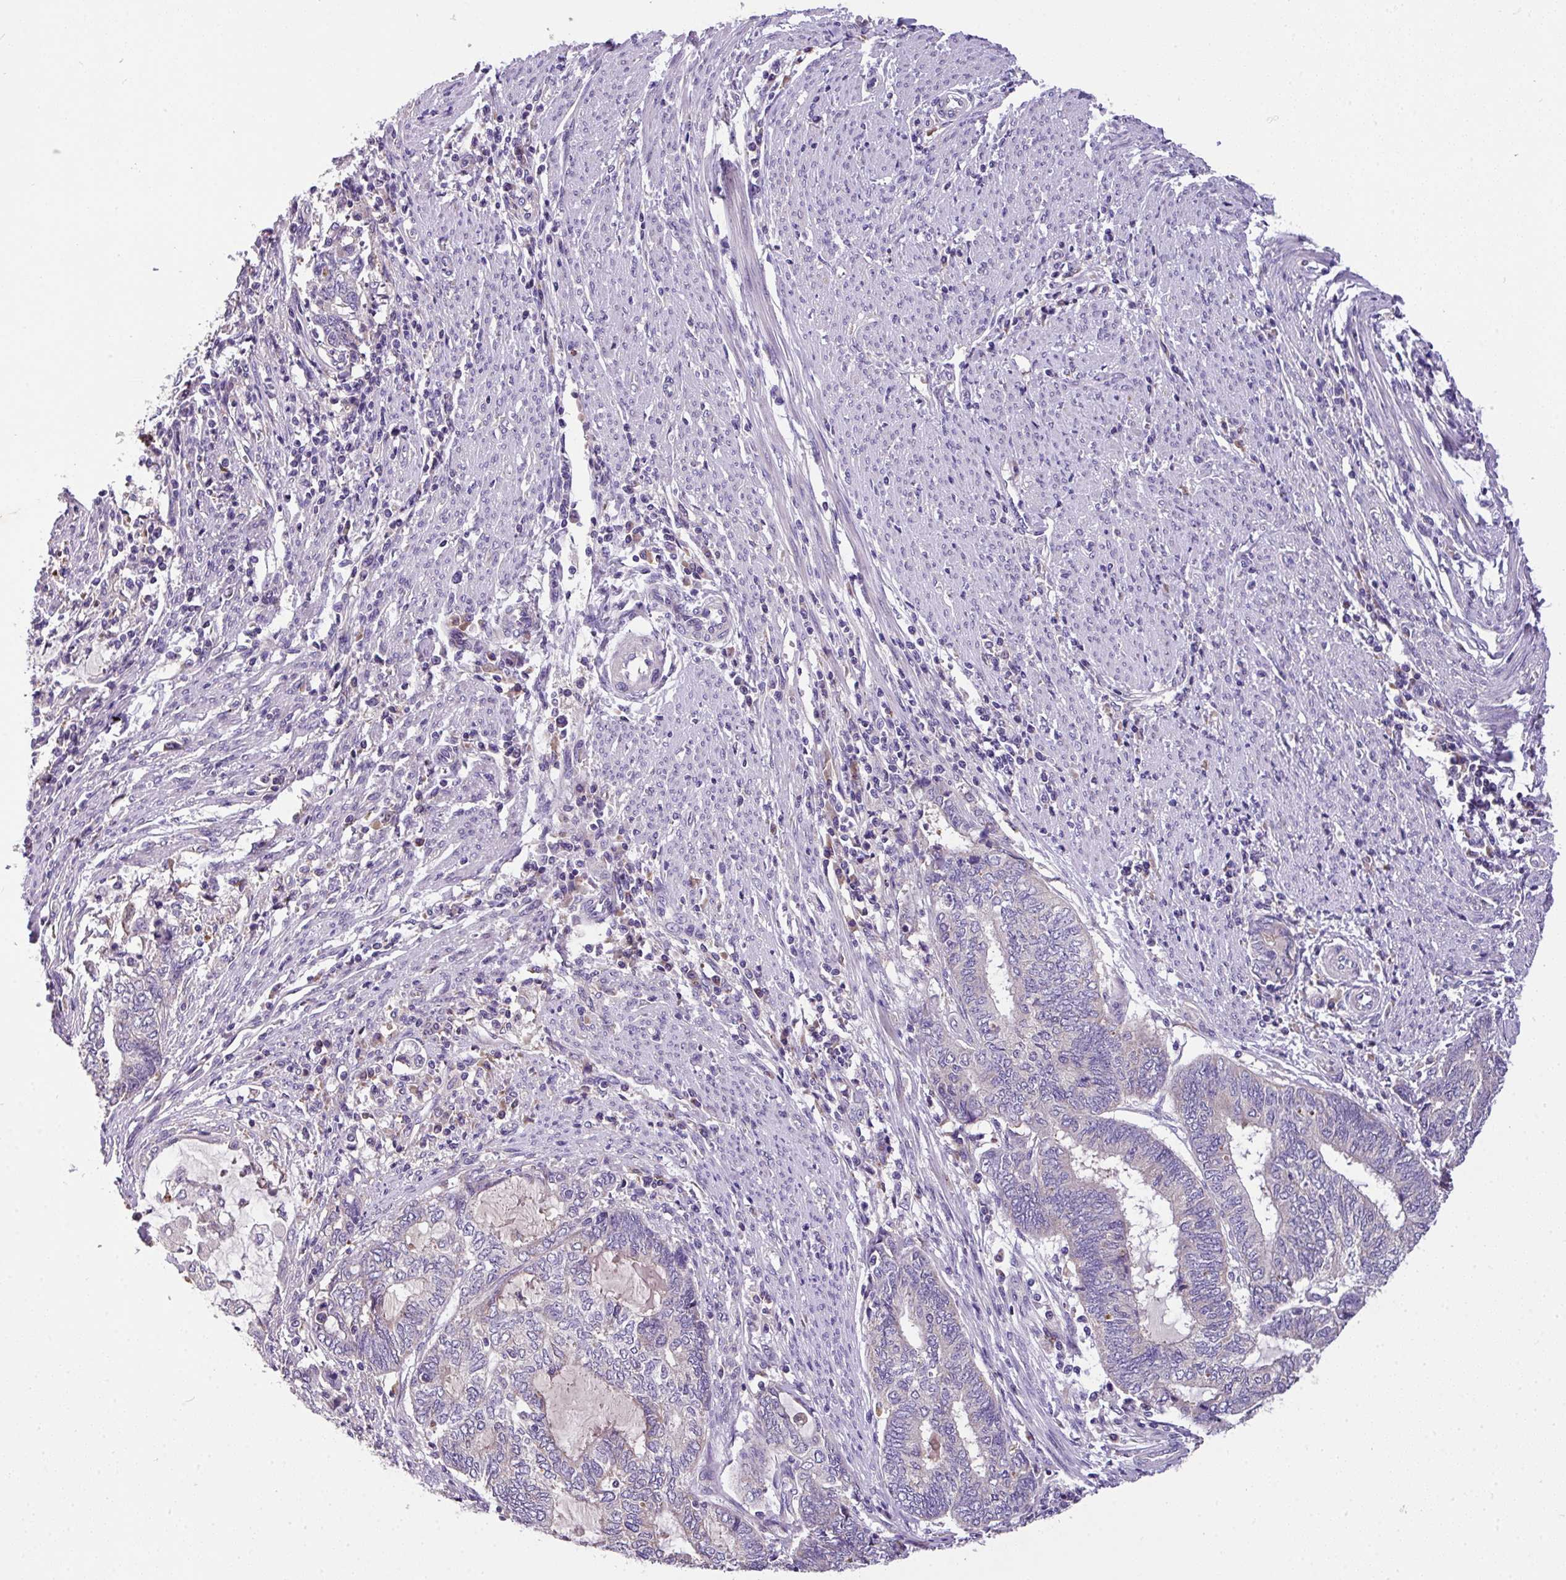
{"staining": {"intensity": "negative", "quantity": "none", "location": "none"}, "tissue": "endometrial cancer", "cell_type": "Tumor cells", "image_type": "cancer", "snomed": [{"axis": "morphology", "description": "Adenocarcinoma, NOS"}, {"axis": "topography", "description": "Uterus"}, {"axis": "topography", "description": "Endometrium"}], "caption": "Tumor cells show no significant protein positivity in endometrial adenocarcinoma.", "gene": "ANXA2R", "patient": {"sex": "female", "age": 70}}